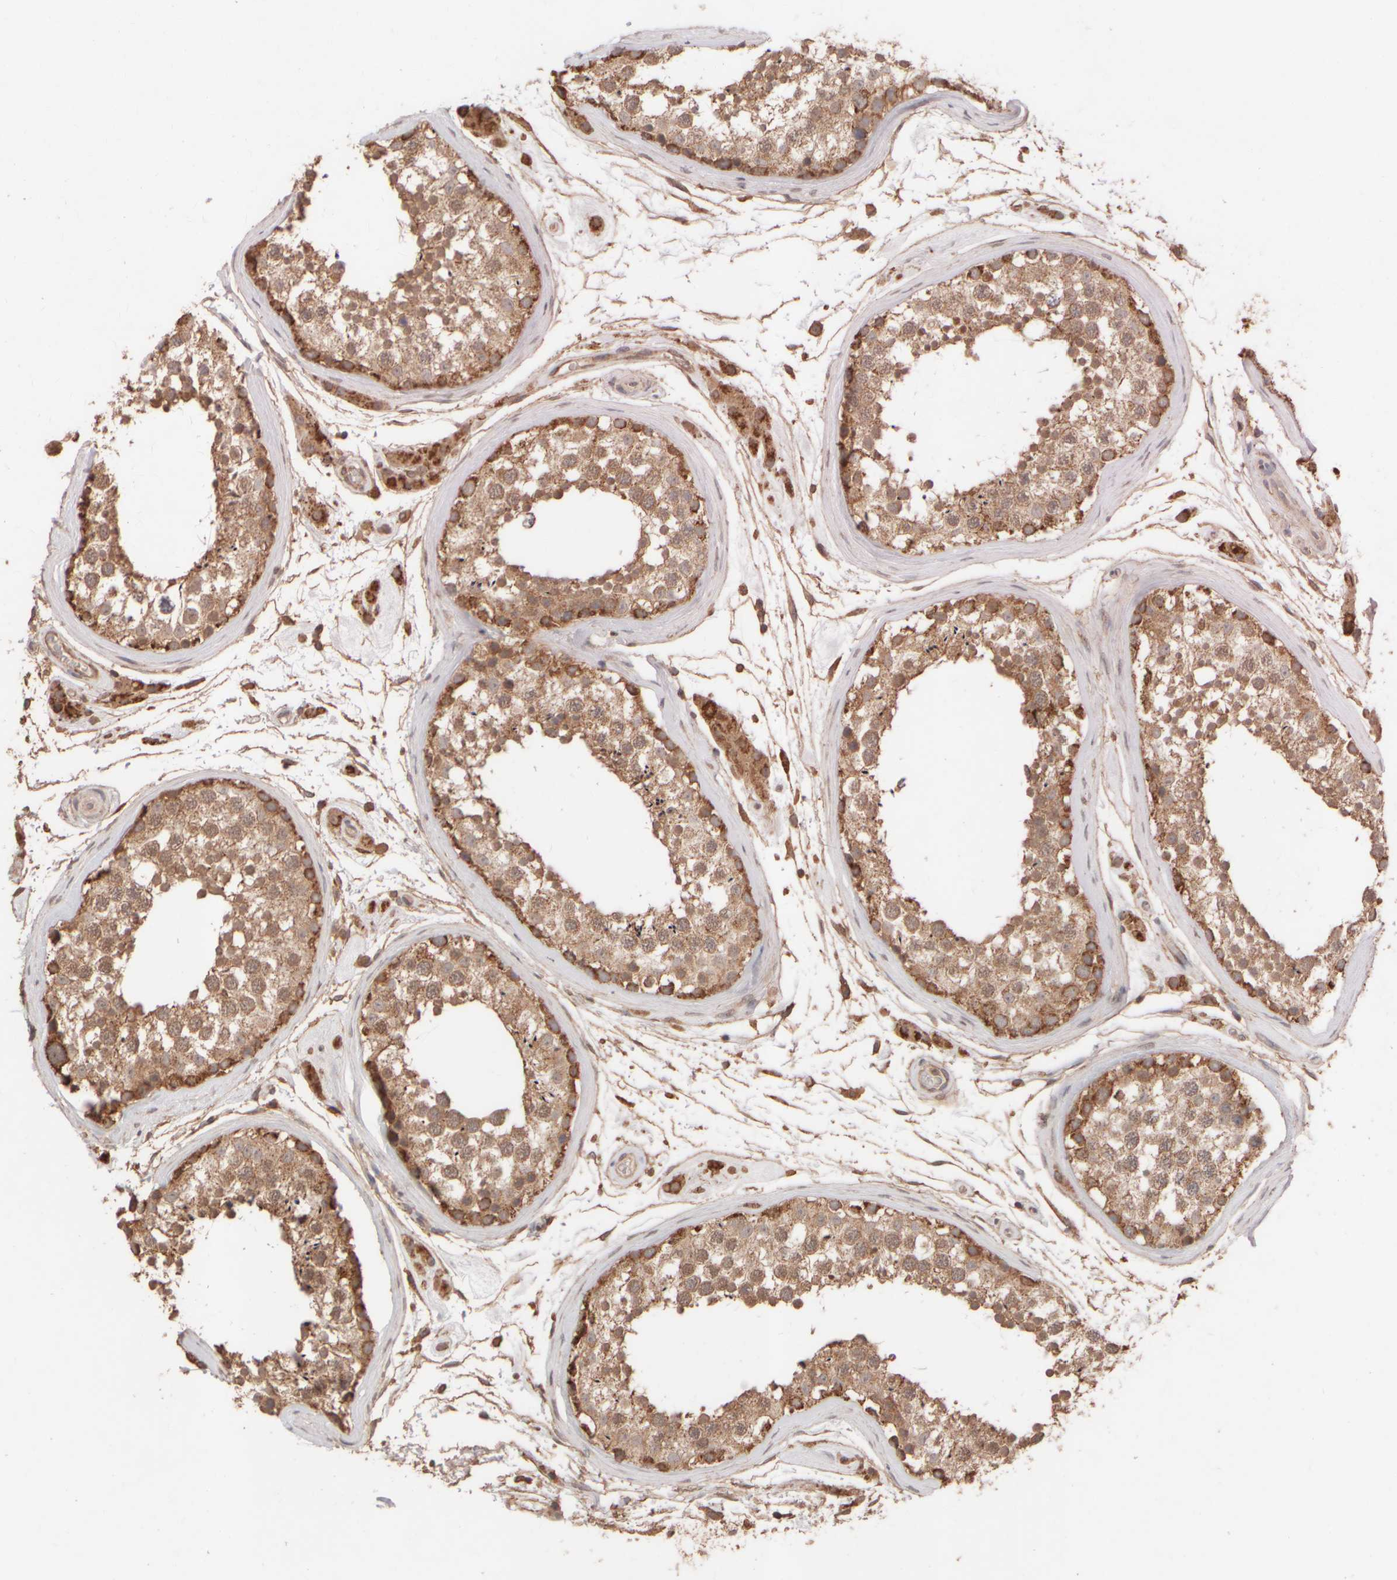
{"staining": {"intensity": "moderate", "quantity": ">75%", "location": "cytoplasmic/membranous"}, "tissue": "testis", "cell_type": "Cells in seminiferous ducts", "image_type": "normal", "snomed": [{"axis": "morphology", "description": "Normal tissue, NOS"}, {"axis": "topography", "description": "Testis"}], "caption": "This is a photomicrograph of immunohistochemistry staining of normal testis, which shows moderate positivity in the cytoplasmic/membranous of cells in seminiferous ducts.", "gene": "EIF2B3", "patient": {"sex": "male", "age": 46}}